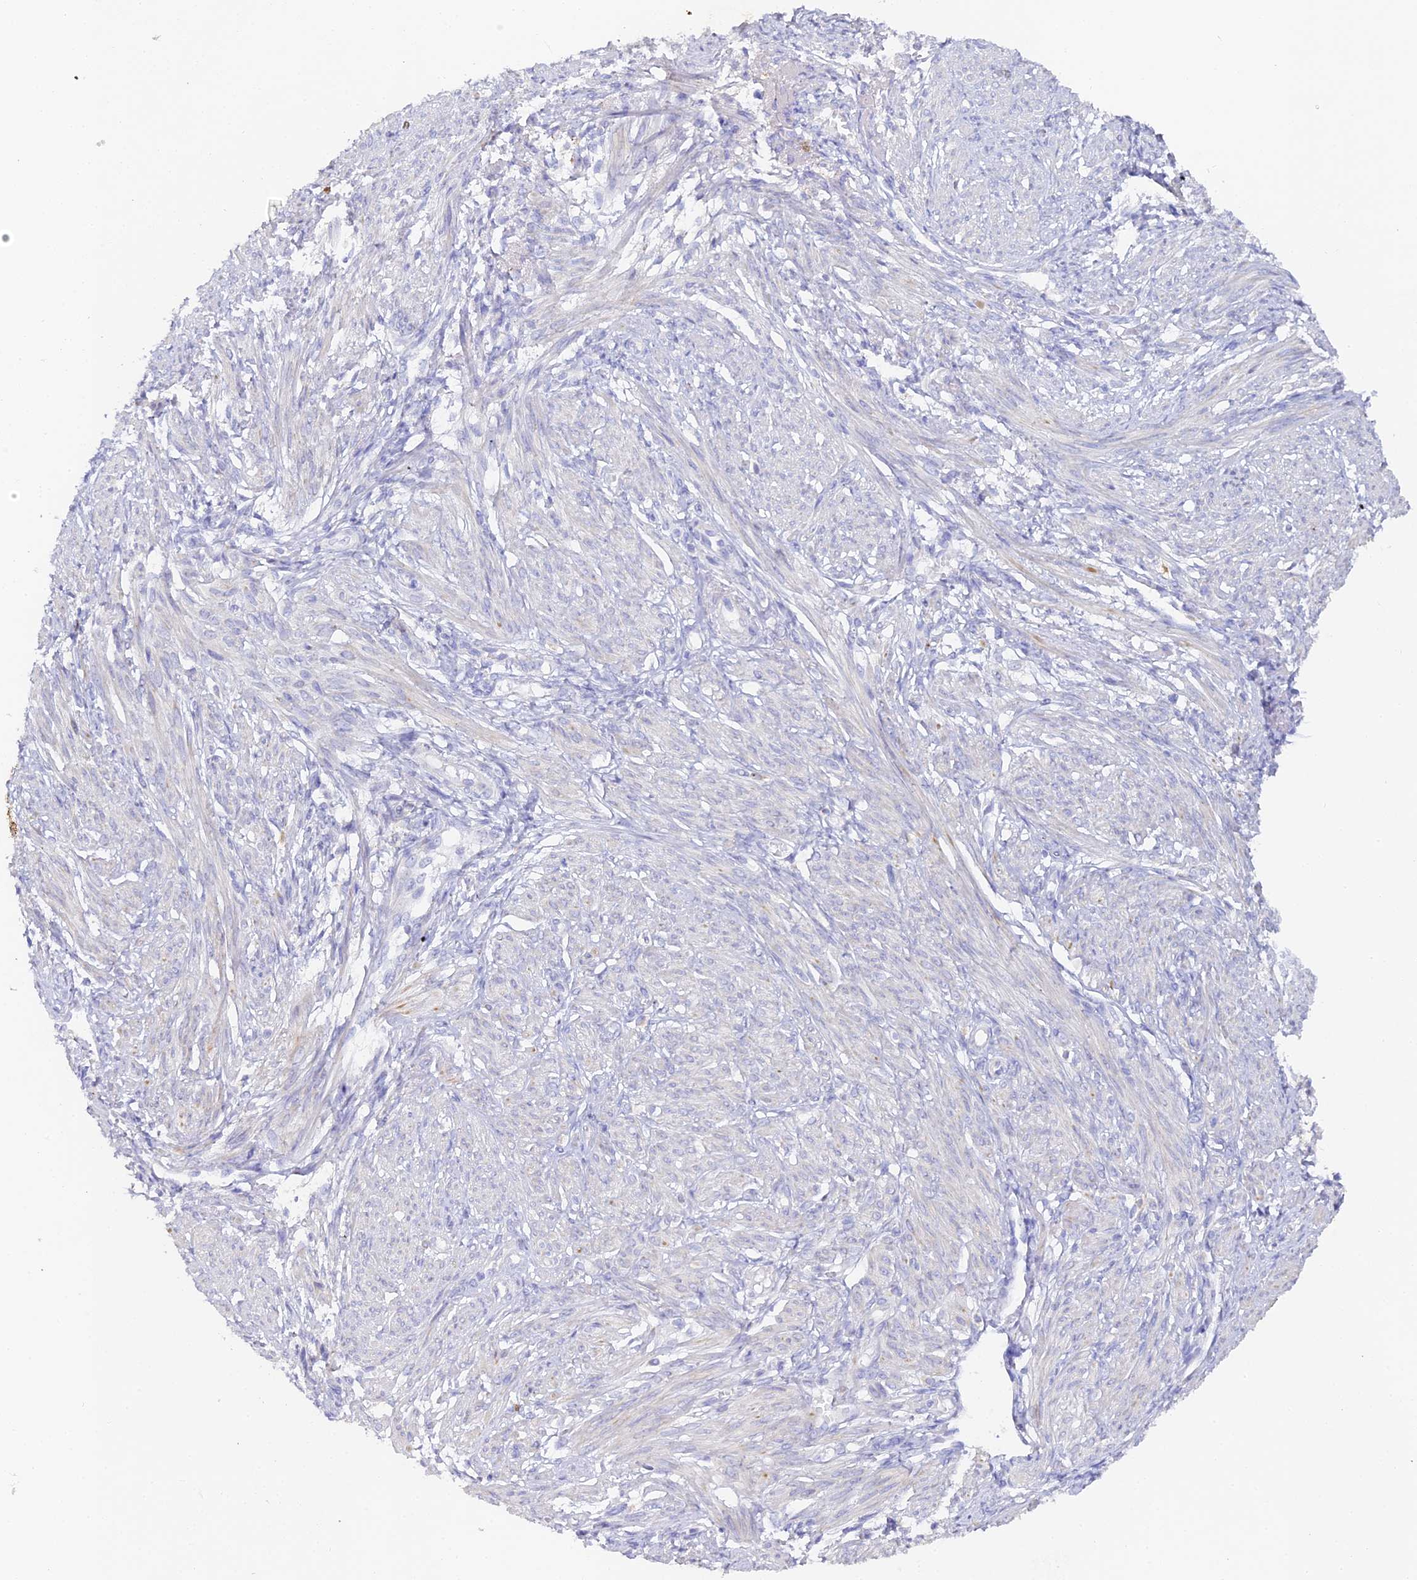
{"staining": {"intensity": "weak", "quantity": "<25%", "location": "cytoplasmic/membranous"}, "tissue": "smooth muscle", "cell_type": "Smooth muscle cells", "image_type": "normal", "snomed": [{"axis": "morphology", "description": "Normal tissue, NOS"}, {"axis": "topography", "description": "Smooth muscle"}], "caption": "Immunohistochemistry photomicrograph of unremarkable smooth muscle: smooth muscle stained with DAB (3,3'-diaminobenzidine) reveals no significant protein positivity in smooth muscle cells.", "gene": "DONSON", "patient": {"sex": "female", "age": 39}}